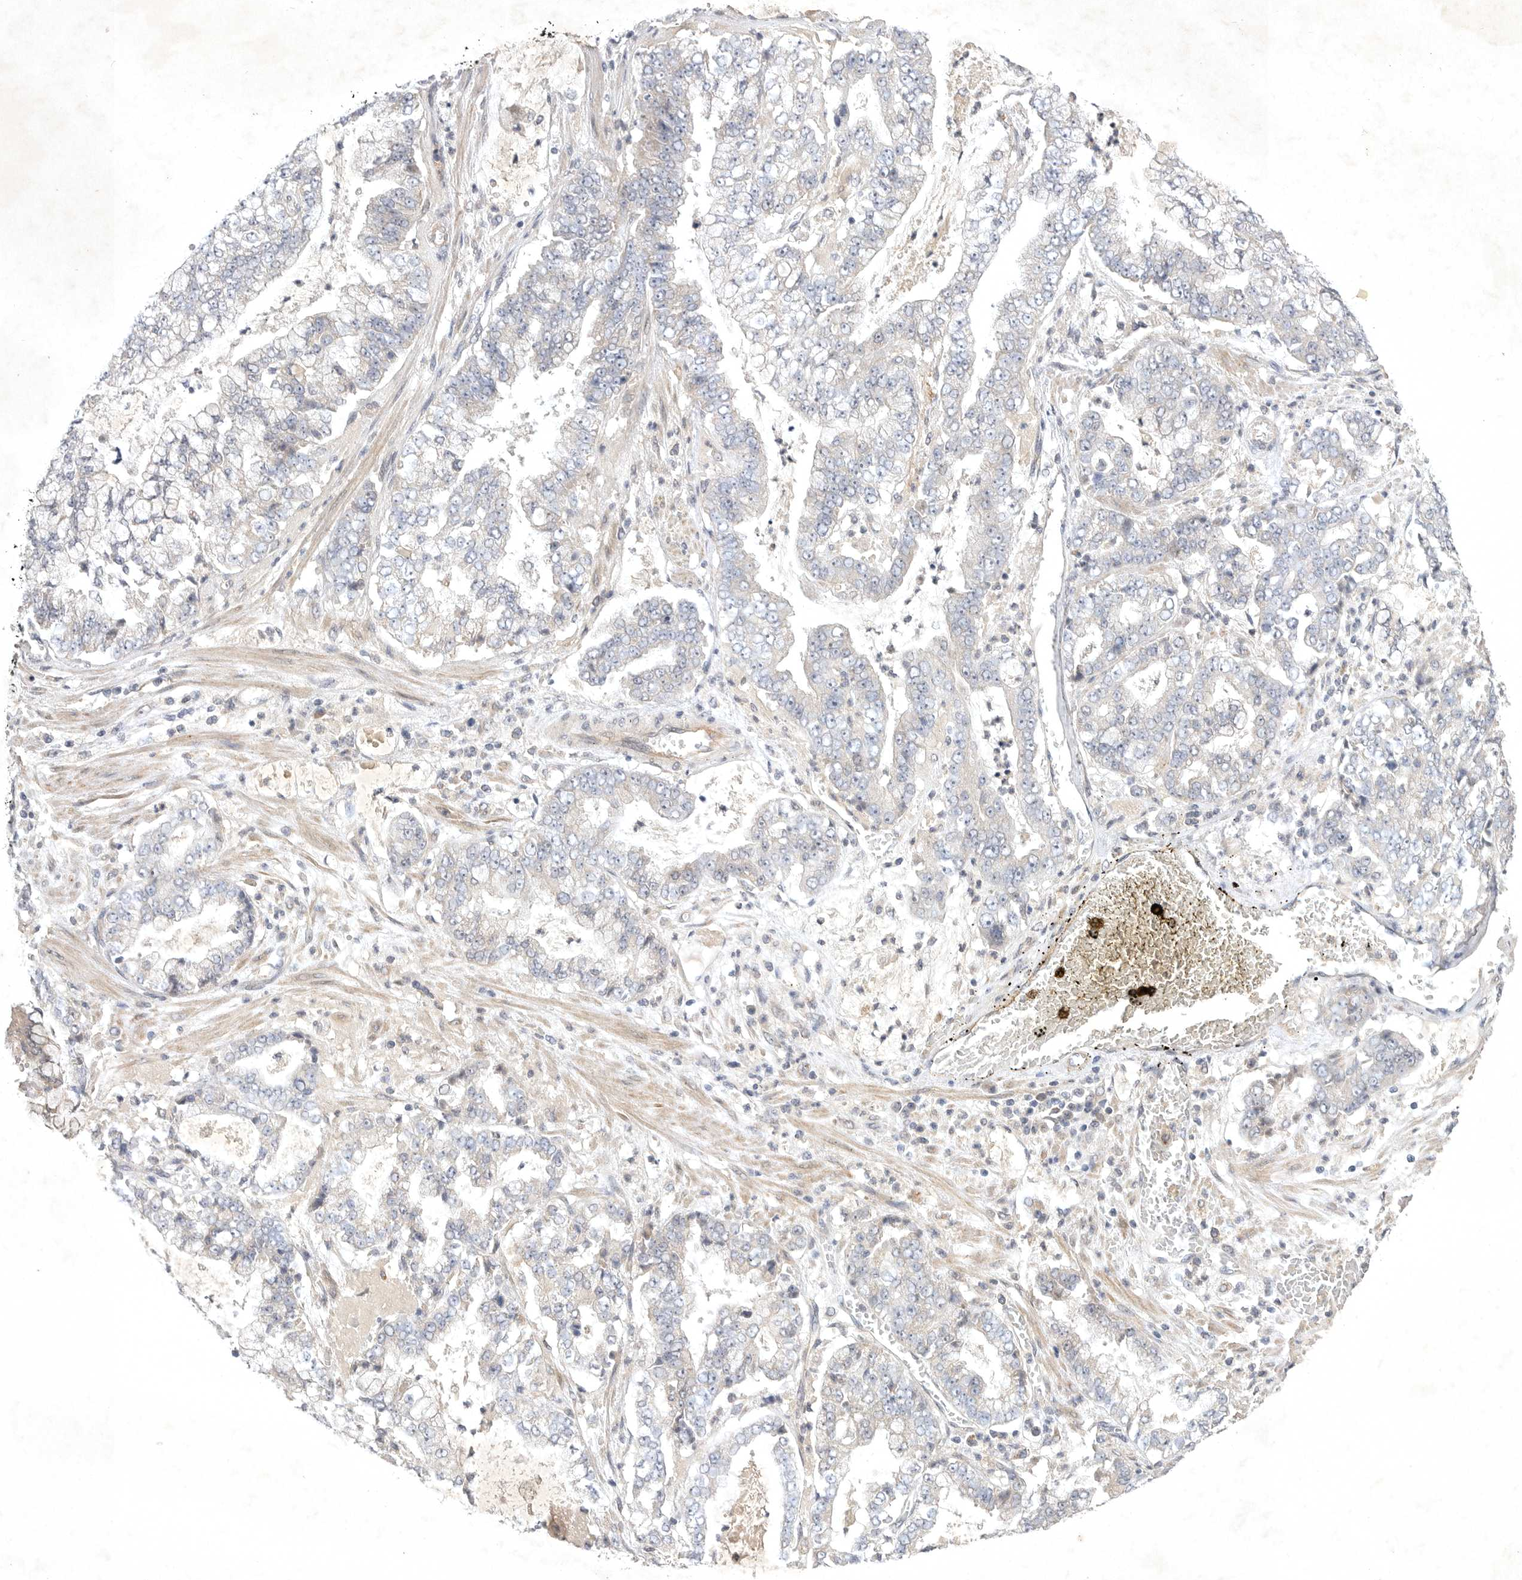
{"staining": {"intensity": "negative", "quantity": "none", "location": "none"}, "tissue": "stomach cancer", "cell_type": "Tumor cells", "image_type": "cancer", "snomed": [{"axis": "morphology", "description": "Adenocarcinoma, NOS"}, {"axis": "topography", "description": "Stomach"}], "caption": "A micrograph of human stomach adenocarcinoma is negative for staining in tumor cells.", "gene": "PTPDC1", "patient": {"sex": "male", "age": 76}}